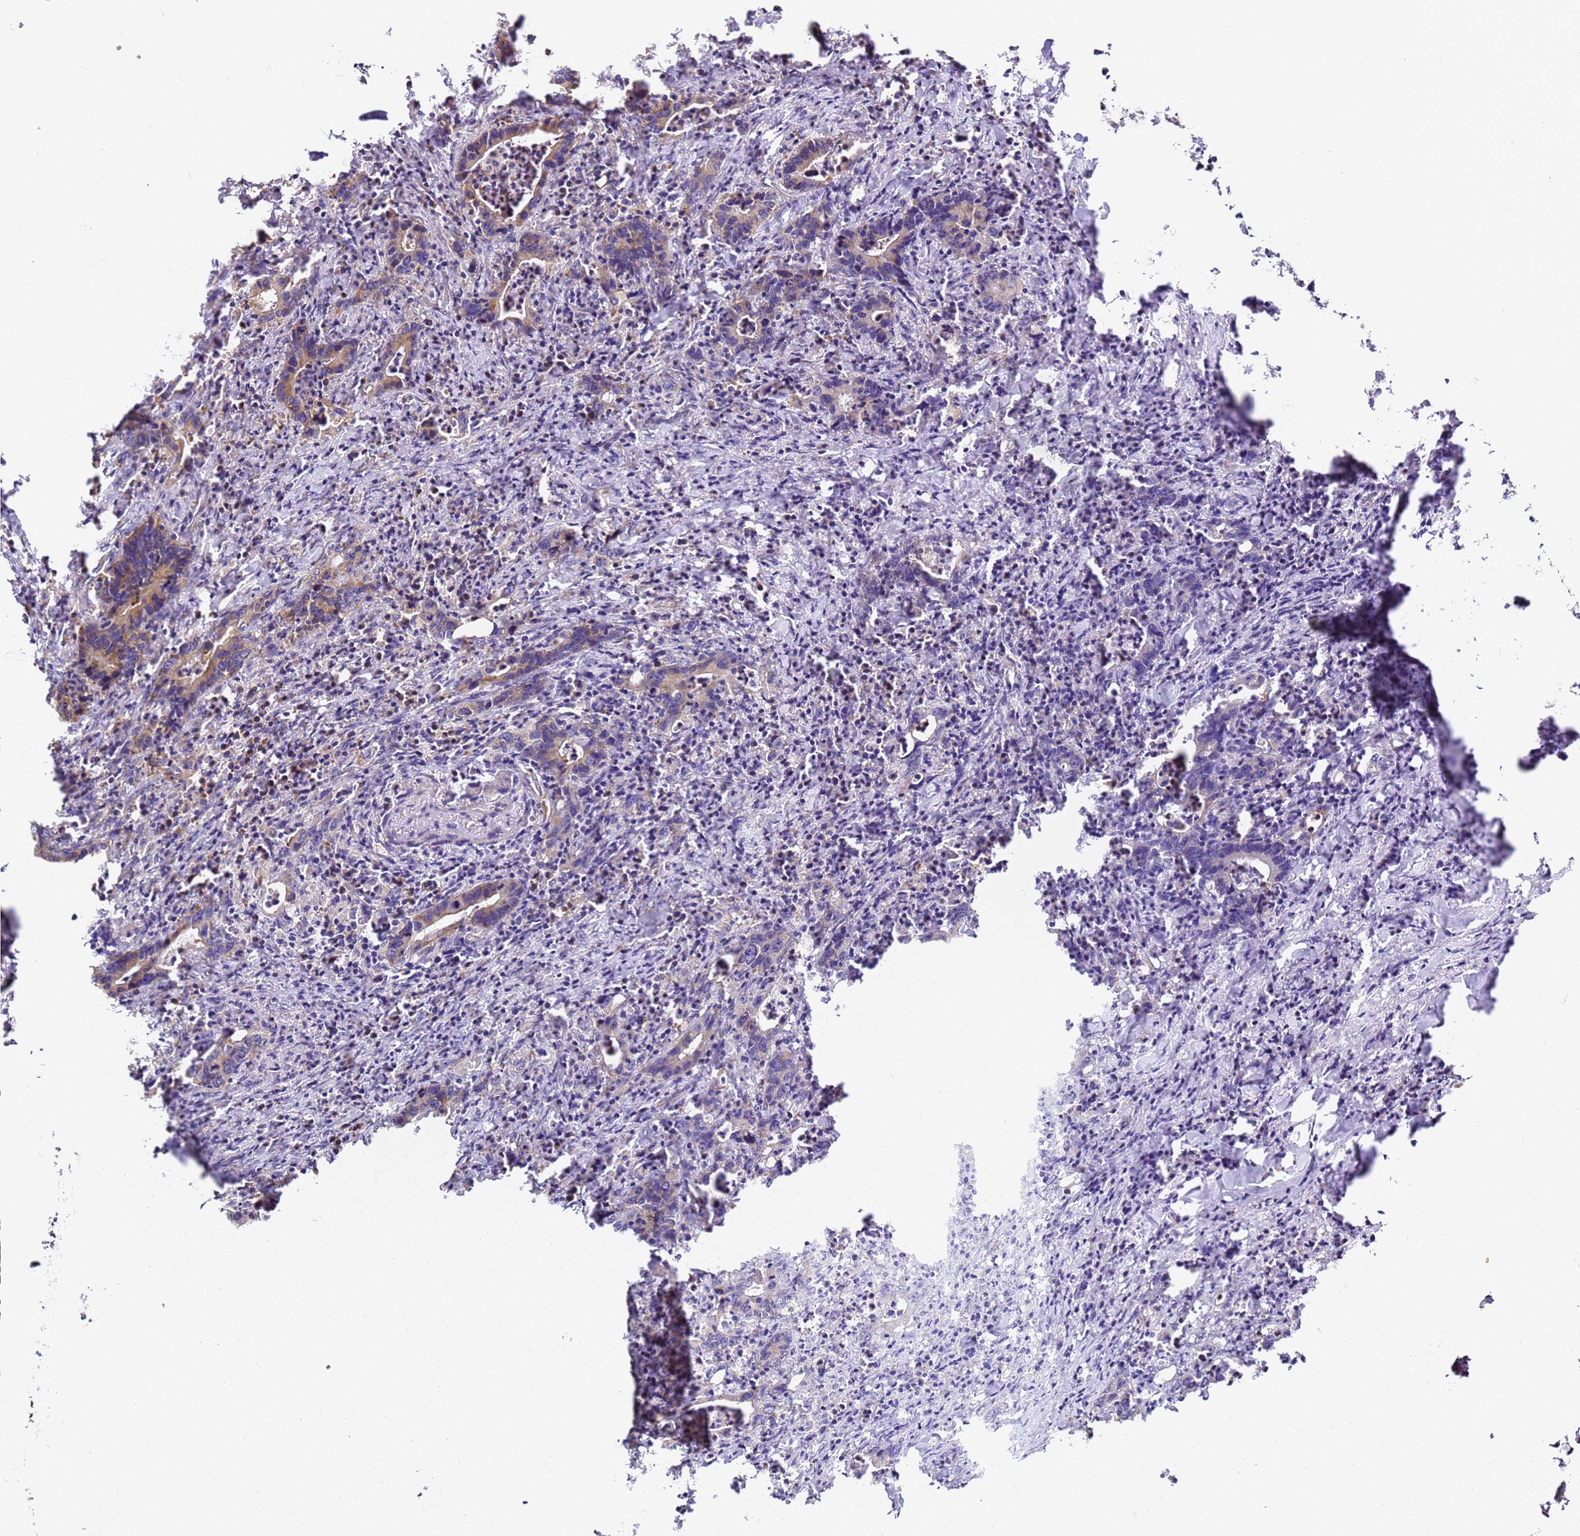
{"staining": {"intensity": "moderate", "quantity": "25%-75%", "location": "cytoplasmic/membranous"}, "tissue": "colorectal cancer", "cell_type": "Tumor cells", "image_type": "cancer", "snomed": [{"axis": "morphology", "description": "Adenocarcinoma, NOS"}, {"axis": "topography", "description": "Colon"}], "caption": "A high-resolution image shows immunohistochemistry (IHC) staining of colorectal adenocarcinoma, which displays moderate cytoplasmic/membranous expression in about 25%-75% of tumor cells.", "gene": "RPL13A", "patient": {"sex": "female", "age": 75}}